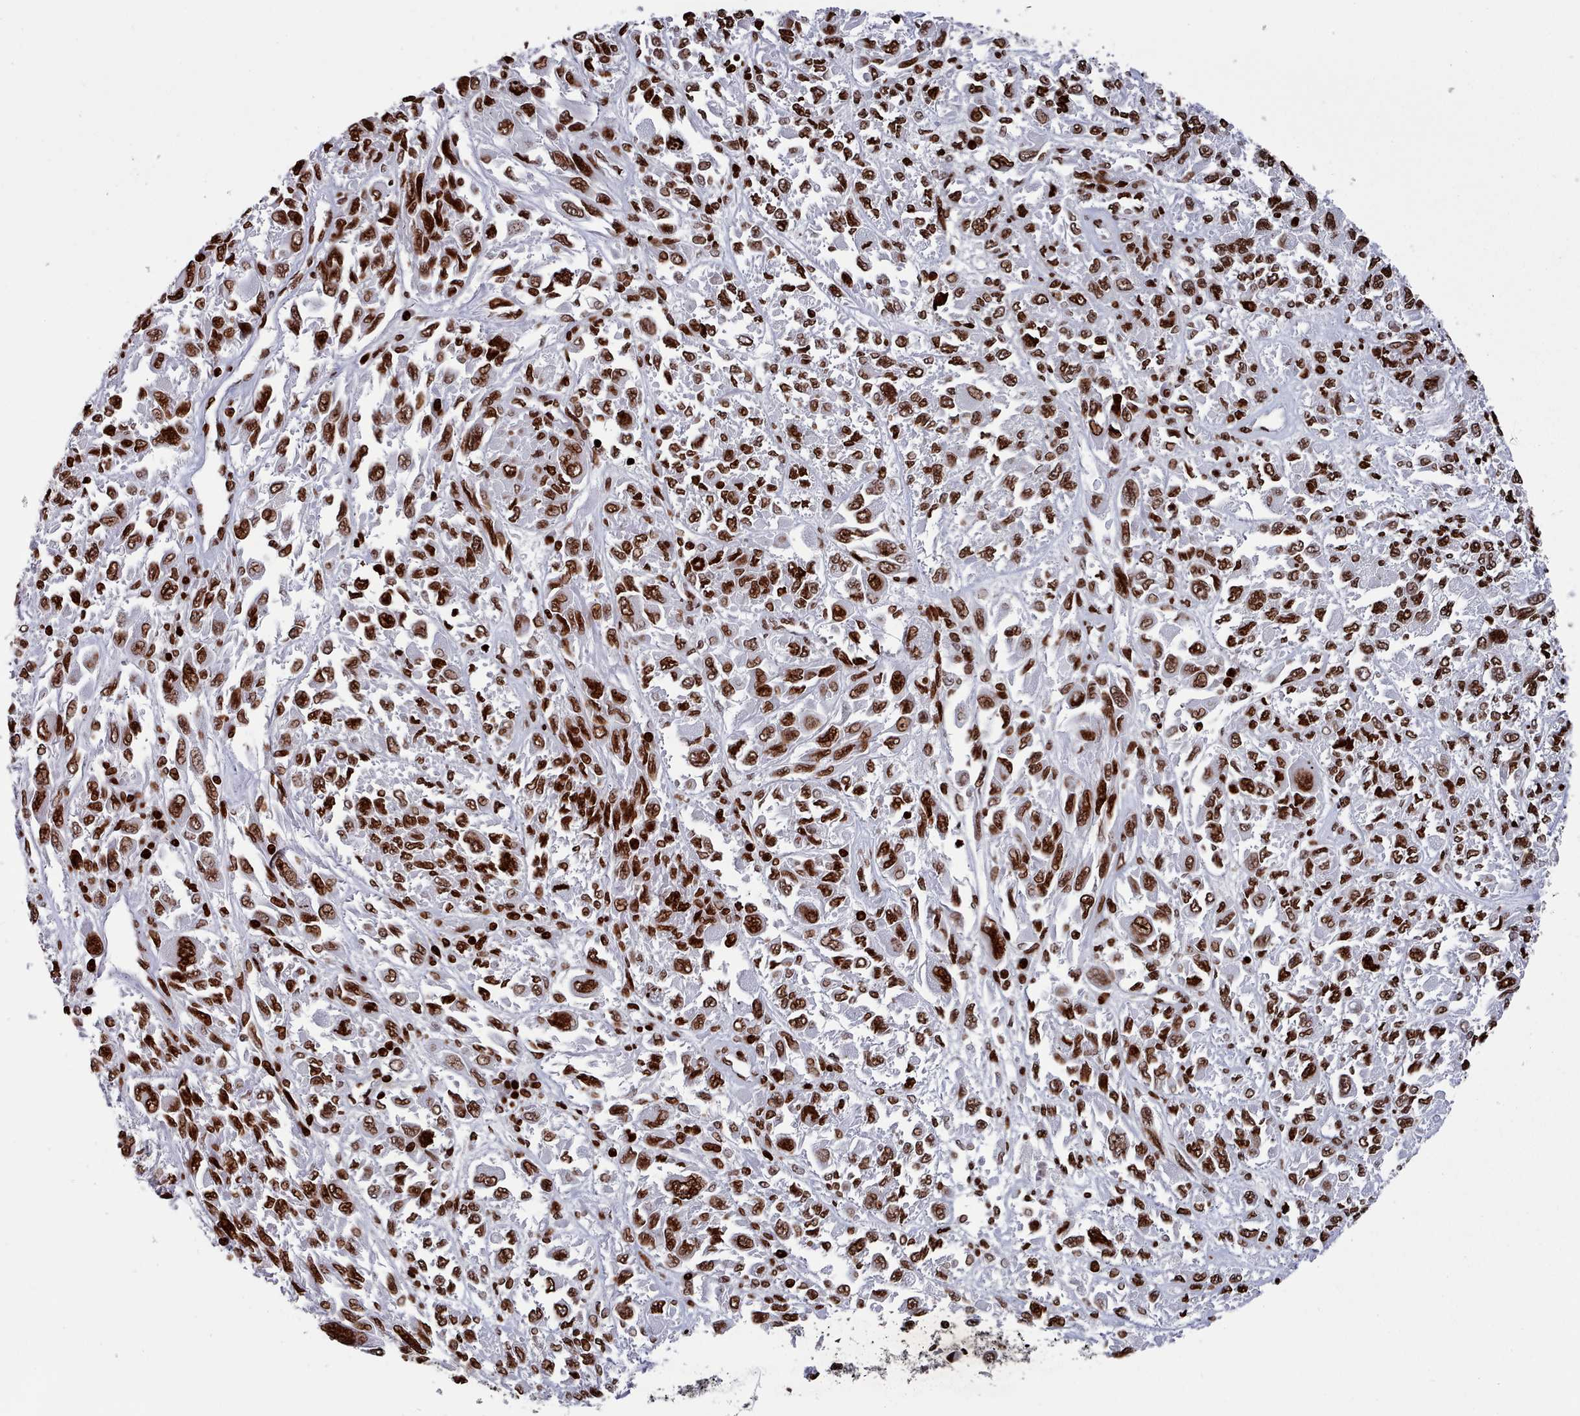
{"staining": {"intensity": "strong", "quantity": ">75%", "location": "nuclear"}, "tissue": "melanoma", "cell_type": "Tumor cells", "image_type": "cancer", "snomed": [{"axis": "morphology", "description": "Malignant melanoma, NOS"}, {"axis": "topography", "description": "Skin"}], "caption": "Human malignant melanoma stained with a protein marker displays strong staining in tumor cells.", "gene": "PCDHB12", "patient": {"sex": "female", "age": 91}}